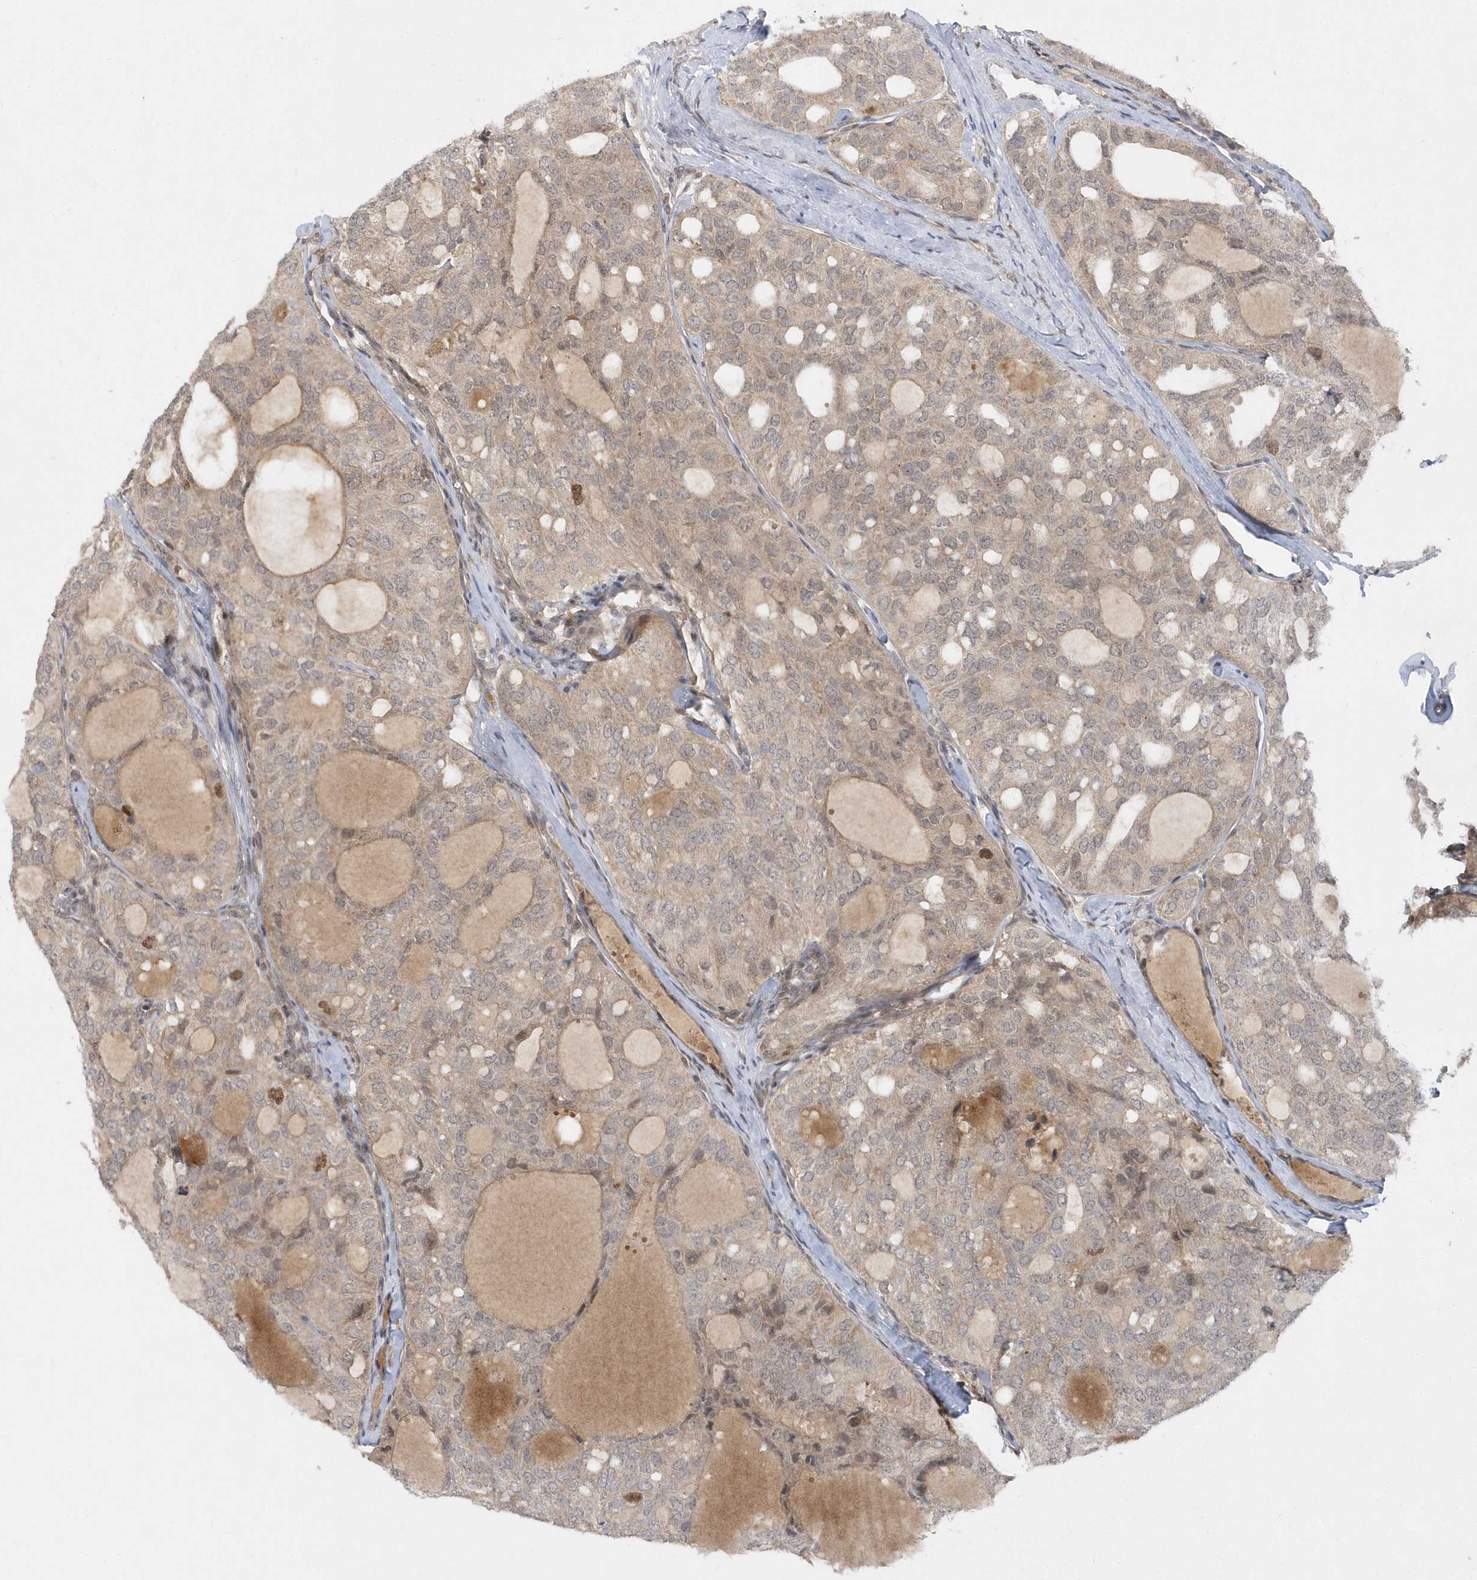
{"staining": {"intensity": "moderate", "quantity": "<25%", "location": "nuclear"}, "tissue": "thyroid cancer", "cell_type": "Tumor cells", "image_type": "cancer", "snomed": [{"axis": "morphology", "description": "Follicular adenoma carcinoma, NOS"}, {"axis": "topography", "description": "Thyroid gland"}], "caption": "Moderate nuclear staining is identified in about <25% of tumor cells in follicular adenoma carcinoma (thyroid).", "gene": "MXI1", "patient": {"sex": "male", "age": 75}}